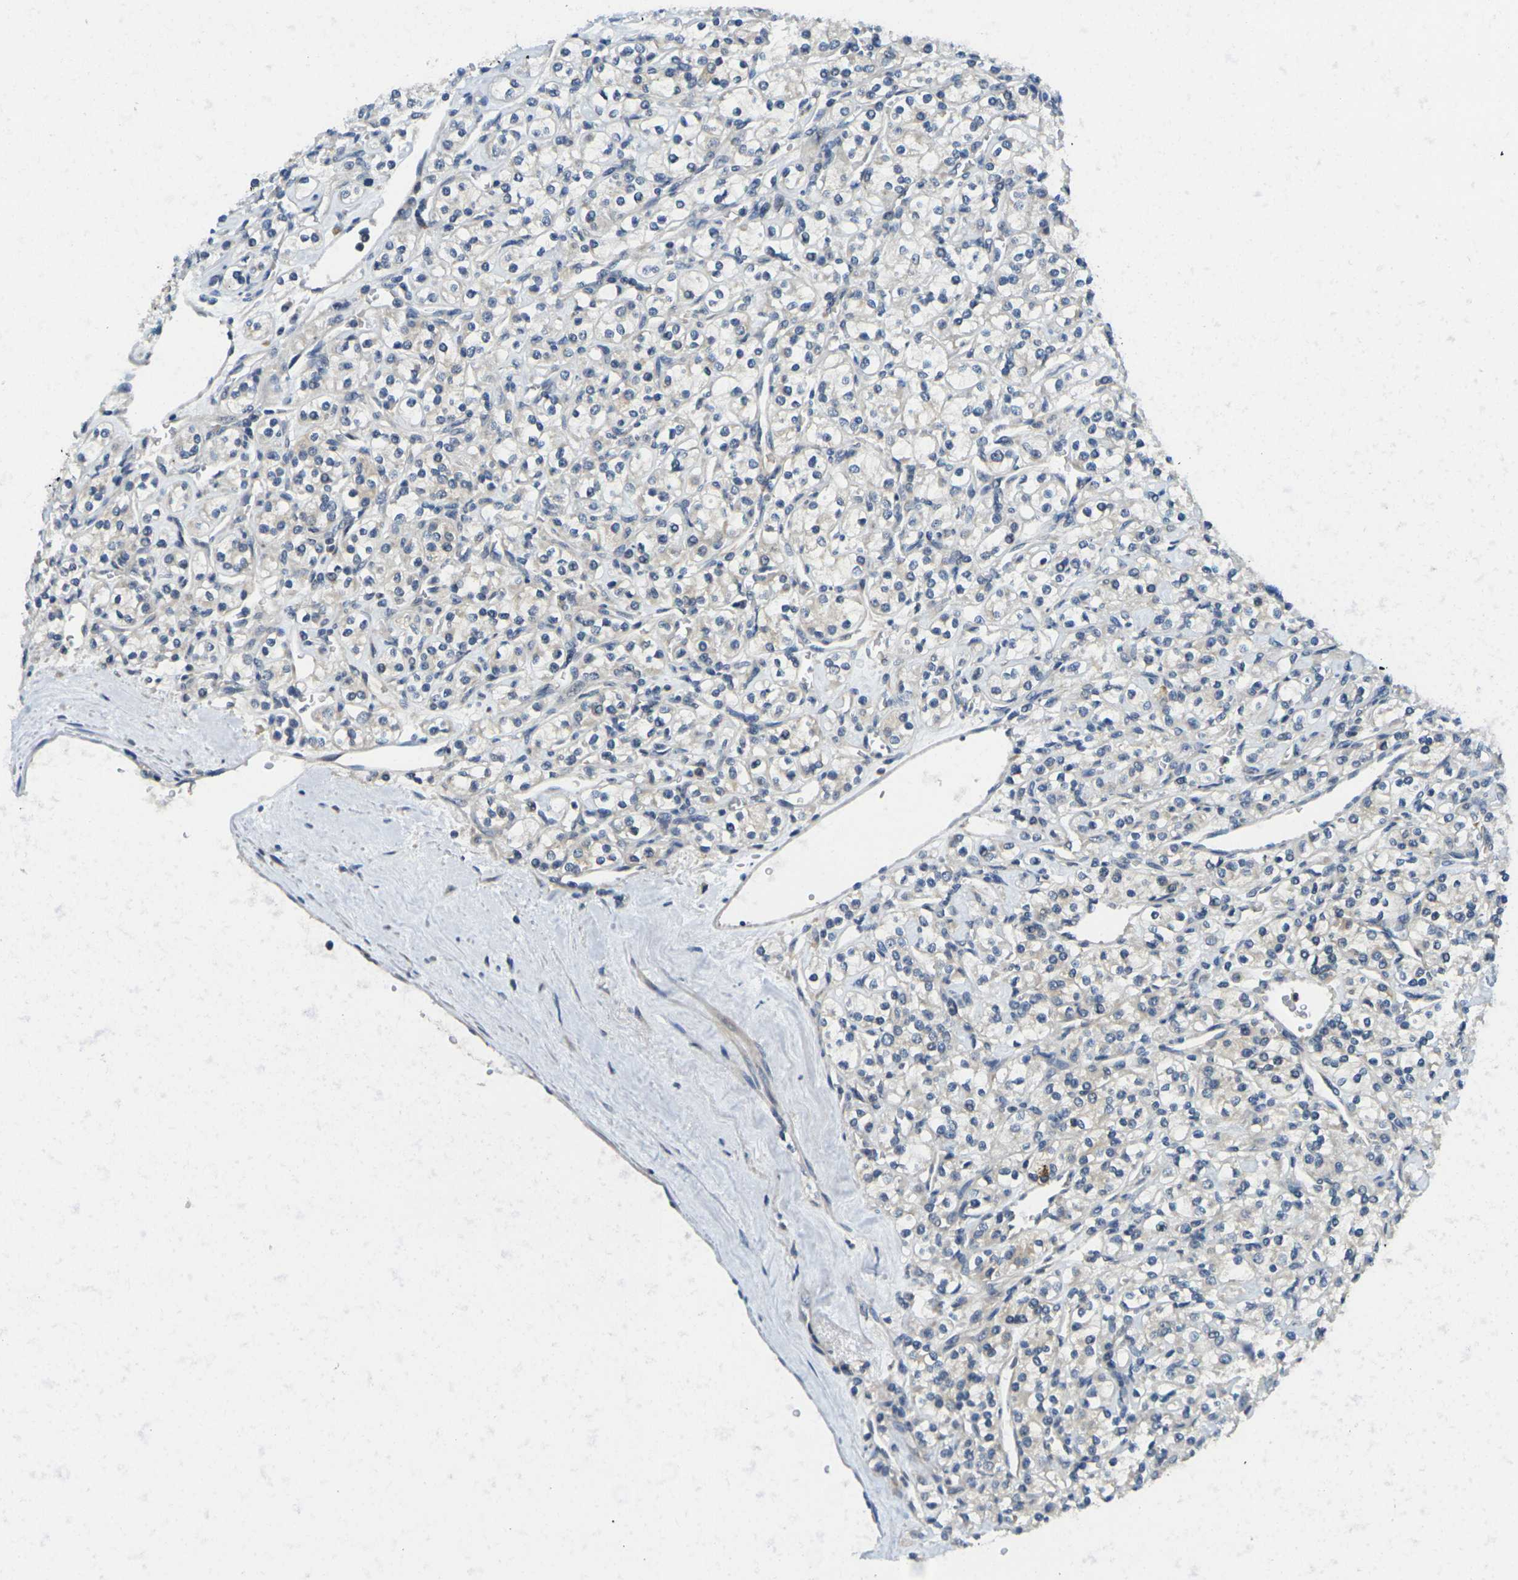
{"staining": {"intensity": "negative", "quantity": "none", "location": "none"}, "tissue": "renal cancer", "cell_type": "Tumor cells", "image_type": "cancer", "snomed": [{"axis": "morphology", "description": "Adenocarcinoma, NOS"}, {"axis": "topography", "description": "Kidney"}], "caption": "An immunohistochemistry (IHC) photomicrograph of adenocarcinoma (renal) is shown. There is no staining in tumor cells of adenocarcinoma (renal).", "gene": "MINAR2", "patient": {"sex": "male", "age": 77}}